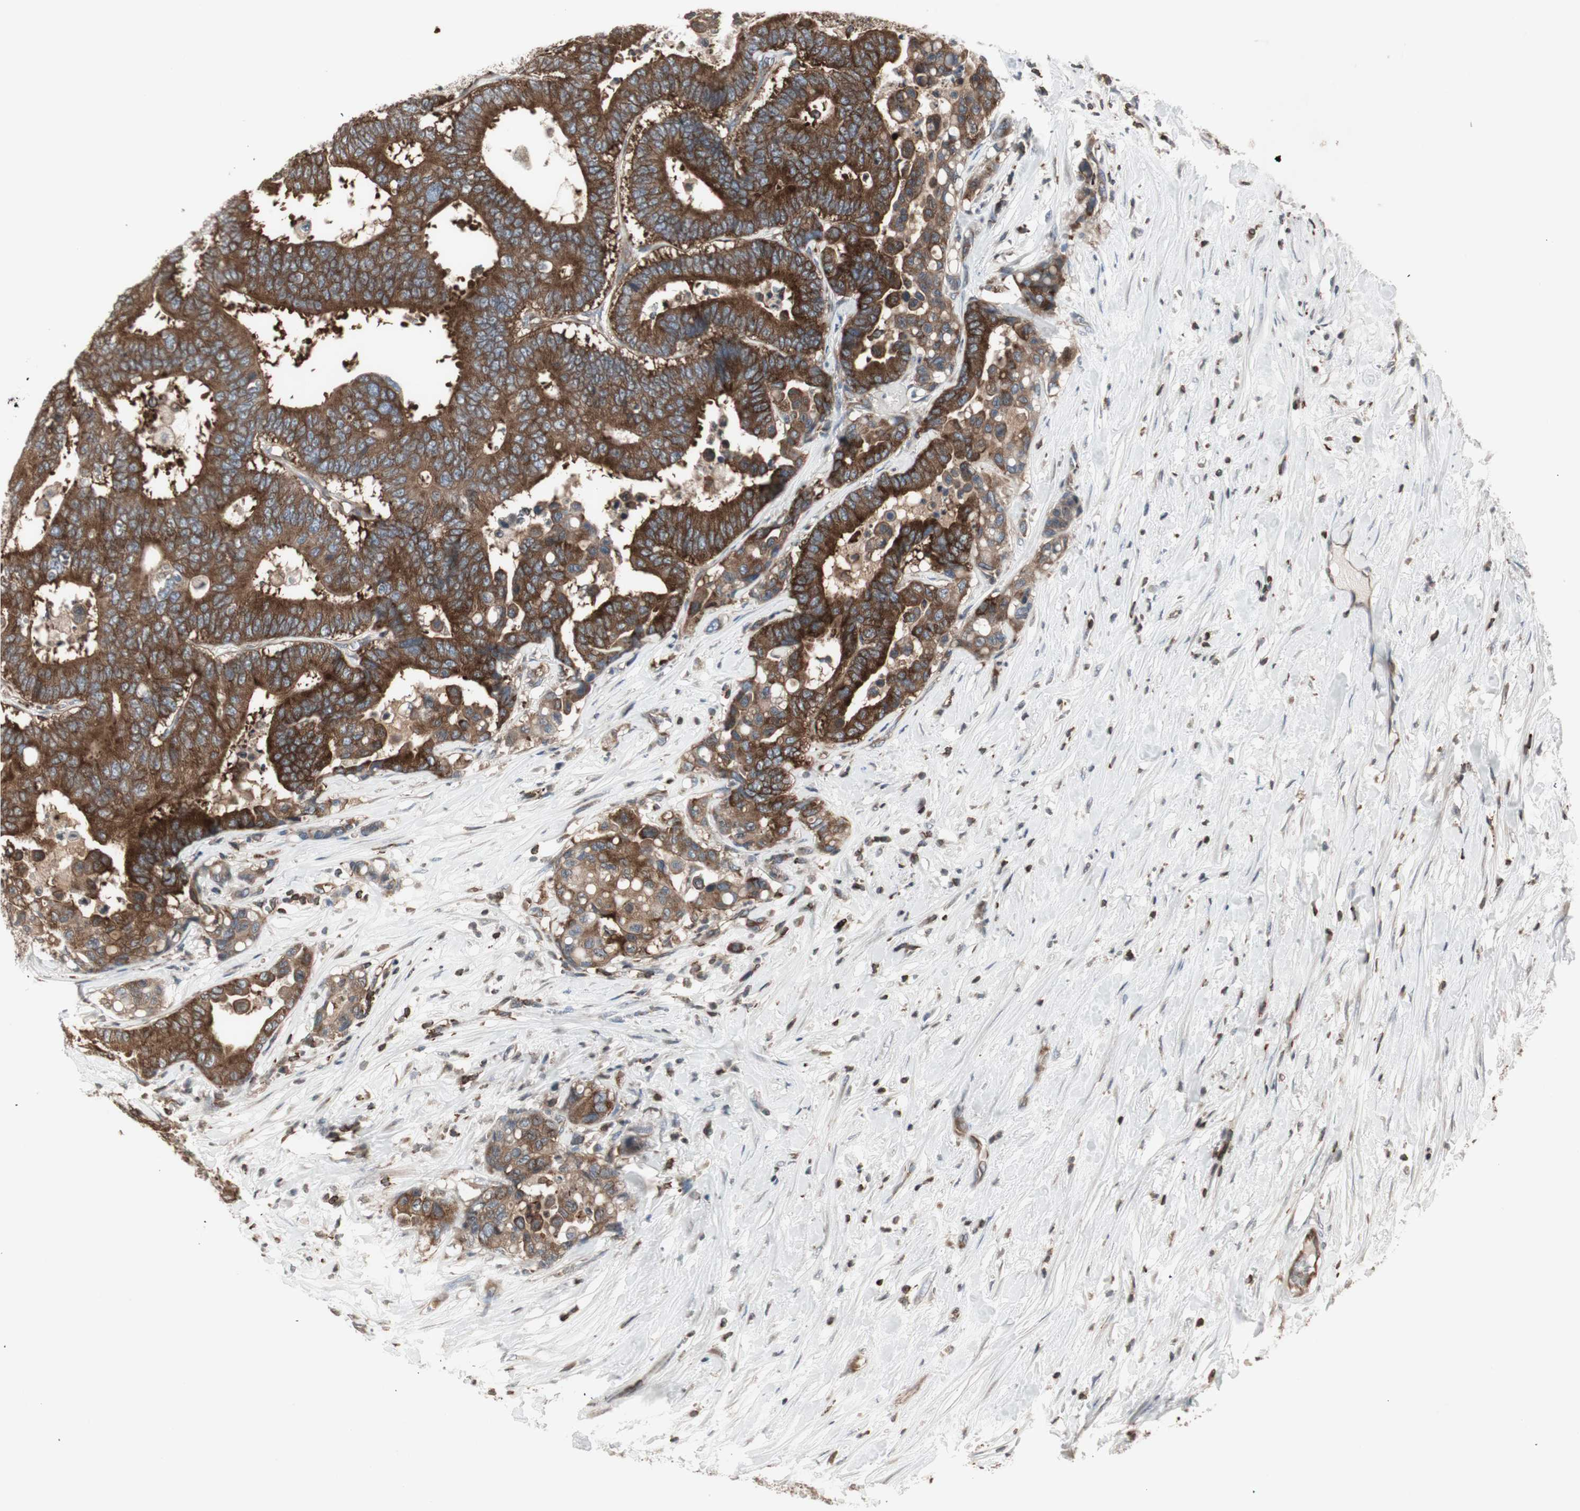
{"staining": {"intensity": "strong", "quantity": ">75%", "location": "cytoplasmic/membranous"}, "tissue": "colorectal cancer", "cell_type": "Tumor cells", "image_type": "cancer", "snomed": [{"axis": "morphology", "description": "Normal tissue, NOS"}, {"axis": "morphology", "description": "Adenocarcinoma, NOS"}, {"axis": "topography", "description": "Colon"}], "caption": "Immunohistochemical staining of colorectal adenocarcinoma demonstrates strong cytoplasmic/membranous protein staining in about >75% of tumor cells.", "gene": "ARHGEF1", "patient": {"sex": "male", "age": 82}}